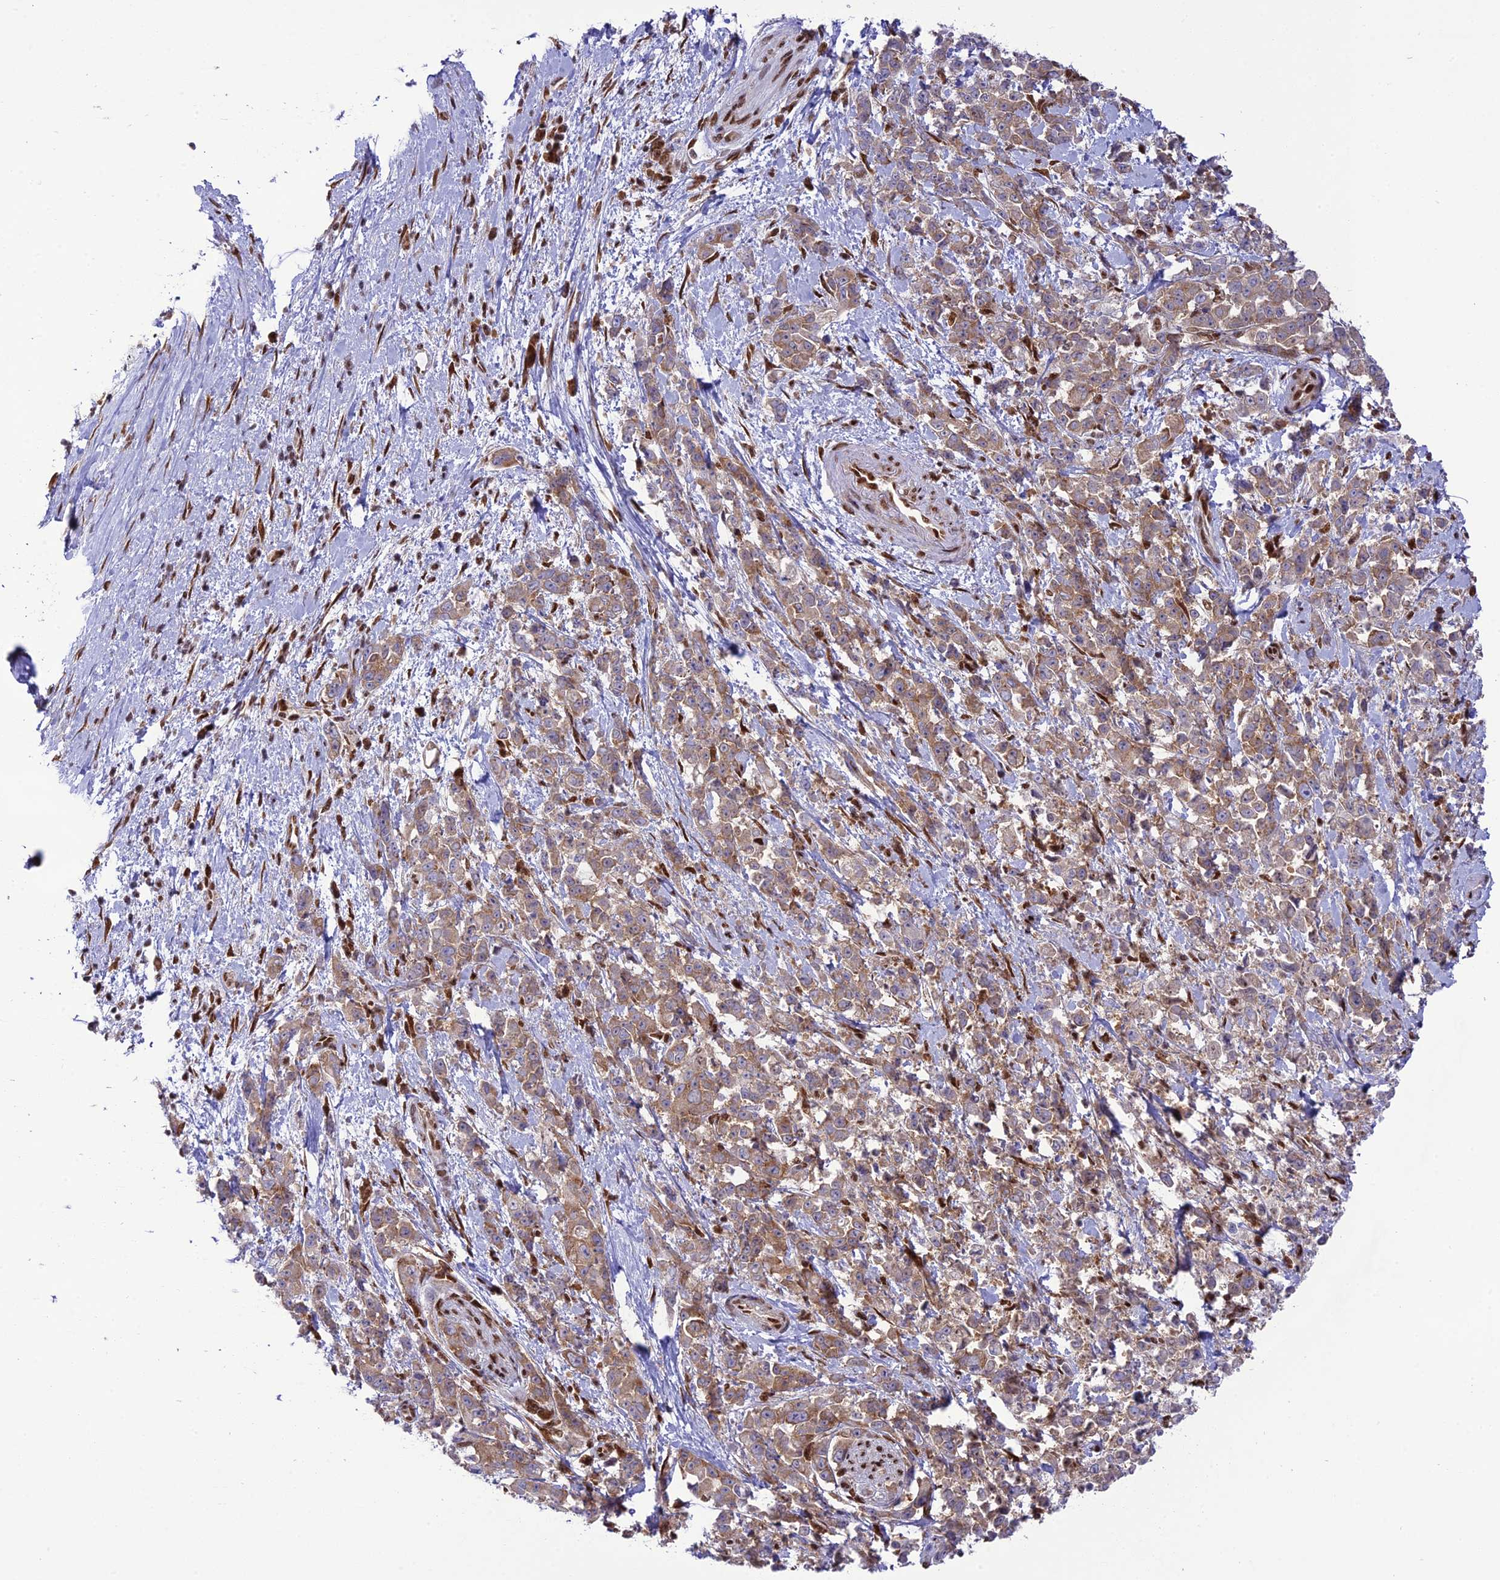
{"staining": {"intensity": "weak", "quantity": ">75%", "location": "cytoplasmic/membranous"}, "tissue": "pancreatic cancer", "cell_type": "Tumor cells", "image_type": "cancer", "snomed": [{"axis": "morphology", "description": "Normal tissue, NOS"}, {"axis": "morphology", "description": "Adenocarcinoma, NOS"}, {"axis": "topography", "description": "Pancreas"}], "caption": "Pancreatic cancer (adenocarcinoma) stained with a protein marker shows weak staining in tumor cells.", "gene": "DDX1", "patient": {"sex": "female", "age": 64}}